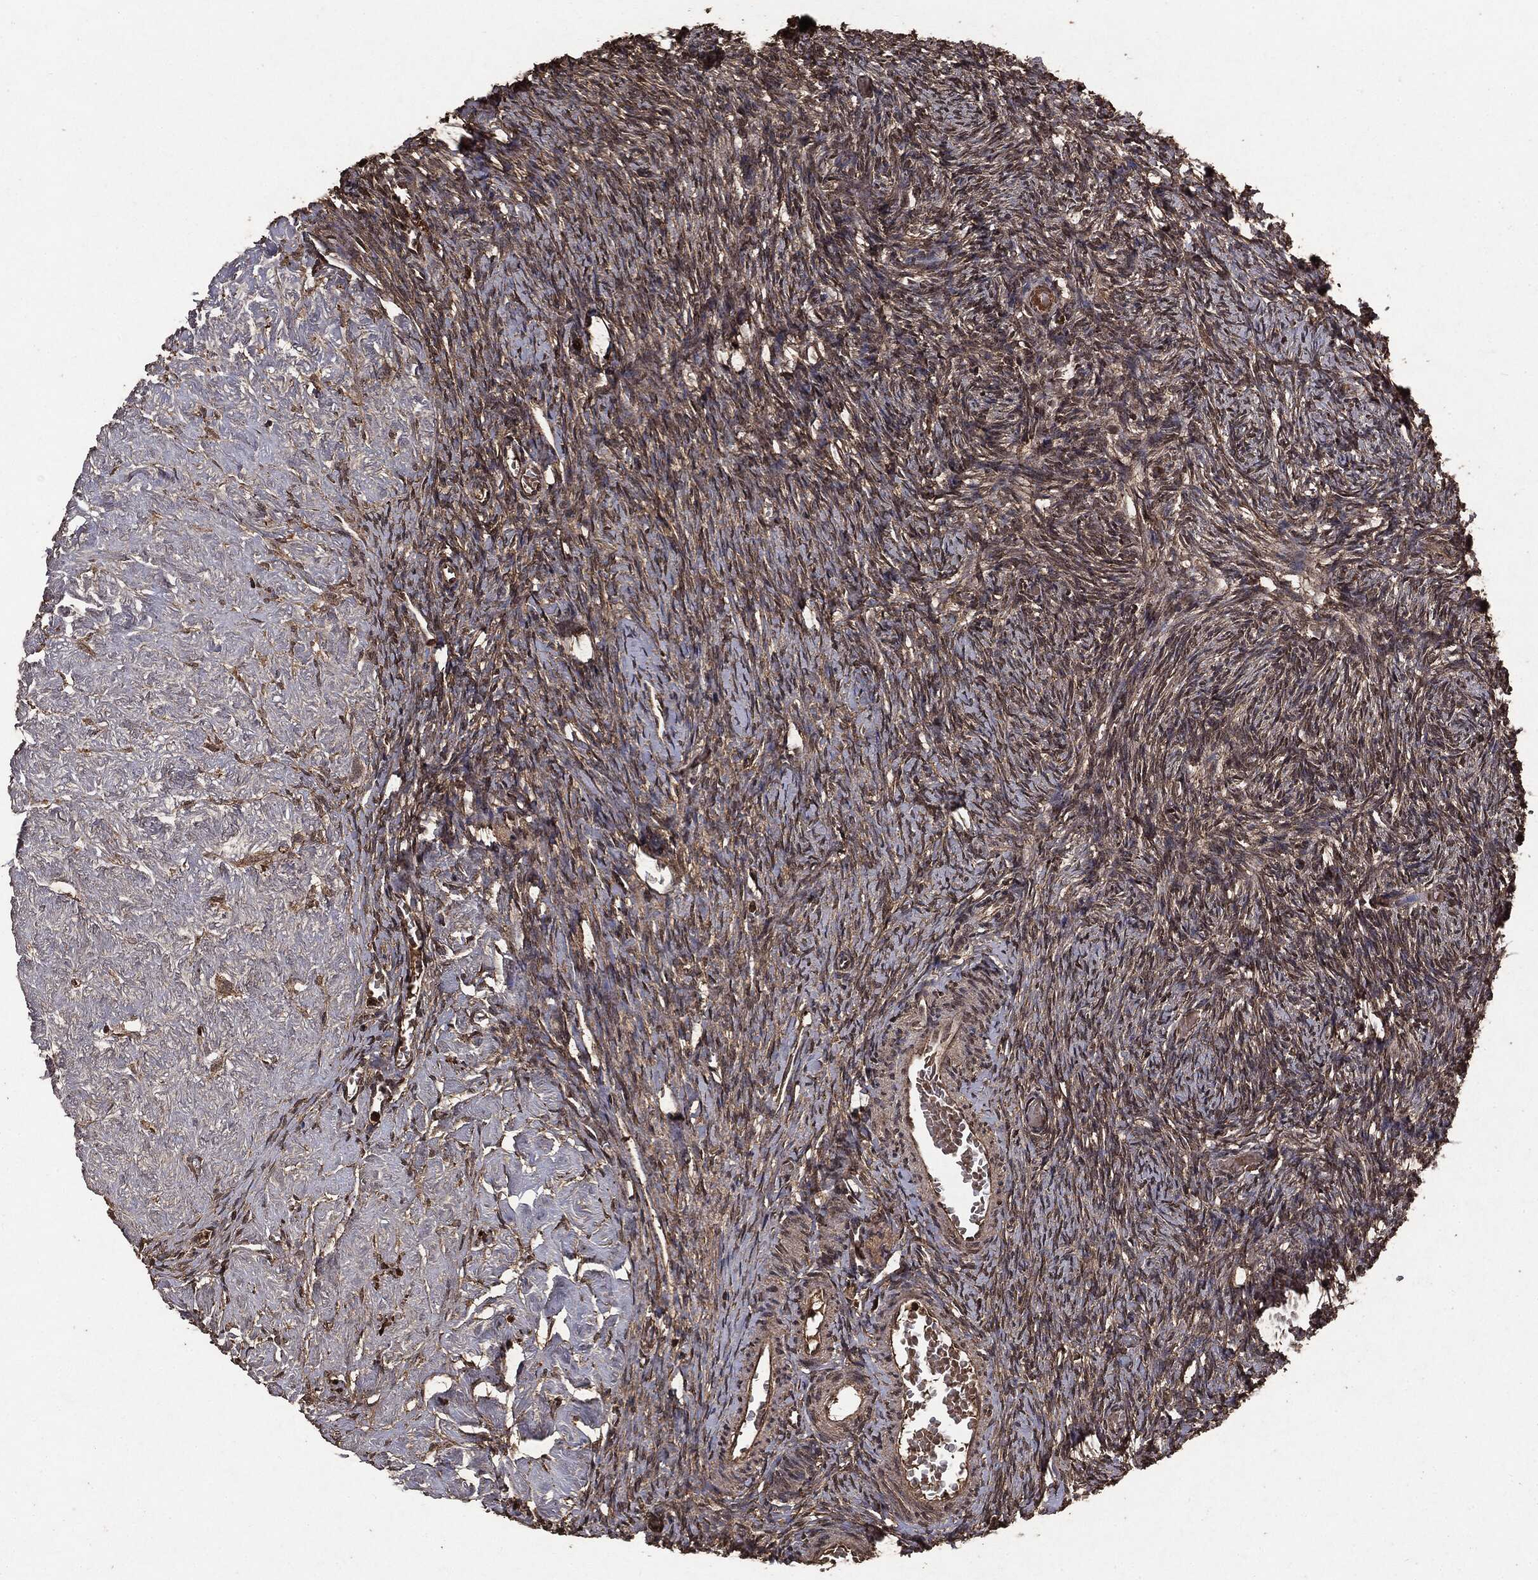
{"staining": {"intensity": "strong", "quantity": ">75%", "location": "cytoplasmic/membranous"}, "tissue": "ovary", "cell_type": "Follicle cells", "image_type": "normal", "snomed": [{"axis": "morphology", "description": "Normal tissue, NOS"}, {"axis": "topography", "description": "Ovary"}], "caption": "Strong cytoplasmic/membranous protein expression is present in about >75% of follicle cells in ovary.", "gene": "NME1", "patient": {"sex": "female", "age": 39}}